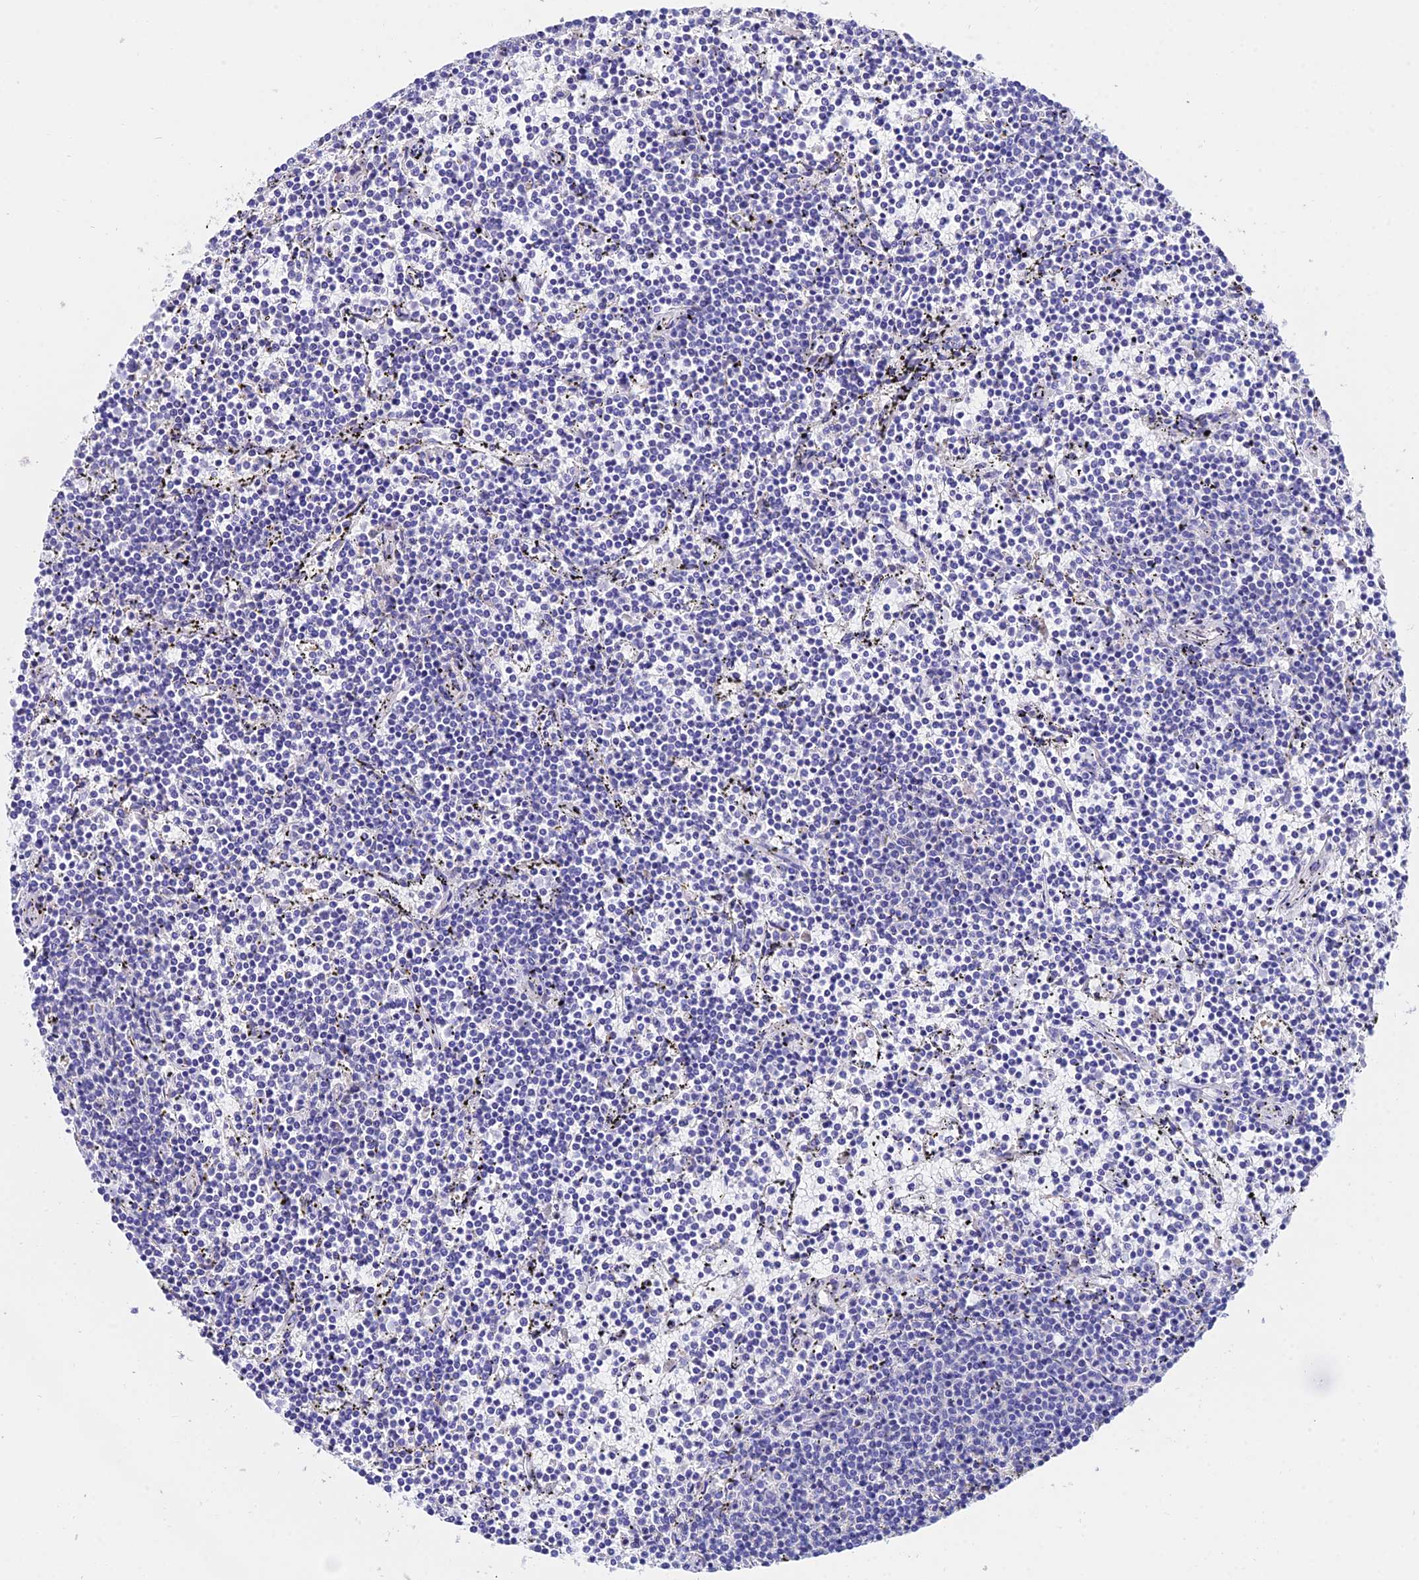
{"staining": {"intensity": "negative", "quantity": "none", "location": "none"}, "tissue": "lymphoma", "cell_type": "Tumor cells", "image_type": "cancer", "snomed": [{"axis": "morphology", "description": "Malignant lymphoma, non-Hodgkin's type, Low grade"}, {"axis": "topography", "description": "Spleen"}], "caption": "This is an immunohistochemistry micrograph of human lymphoma. There is no expression in tumor cells.", "gene": "CEP41", "patient": {"sex": "female", "age": 50}}